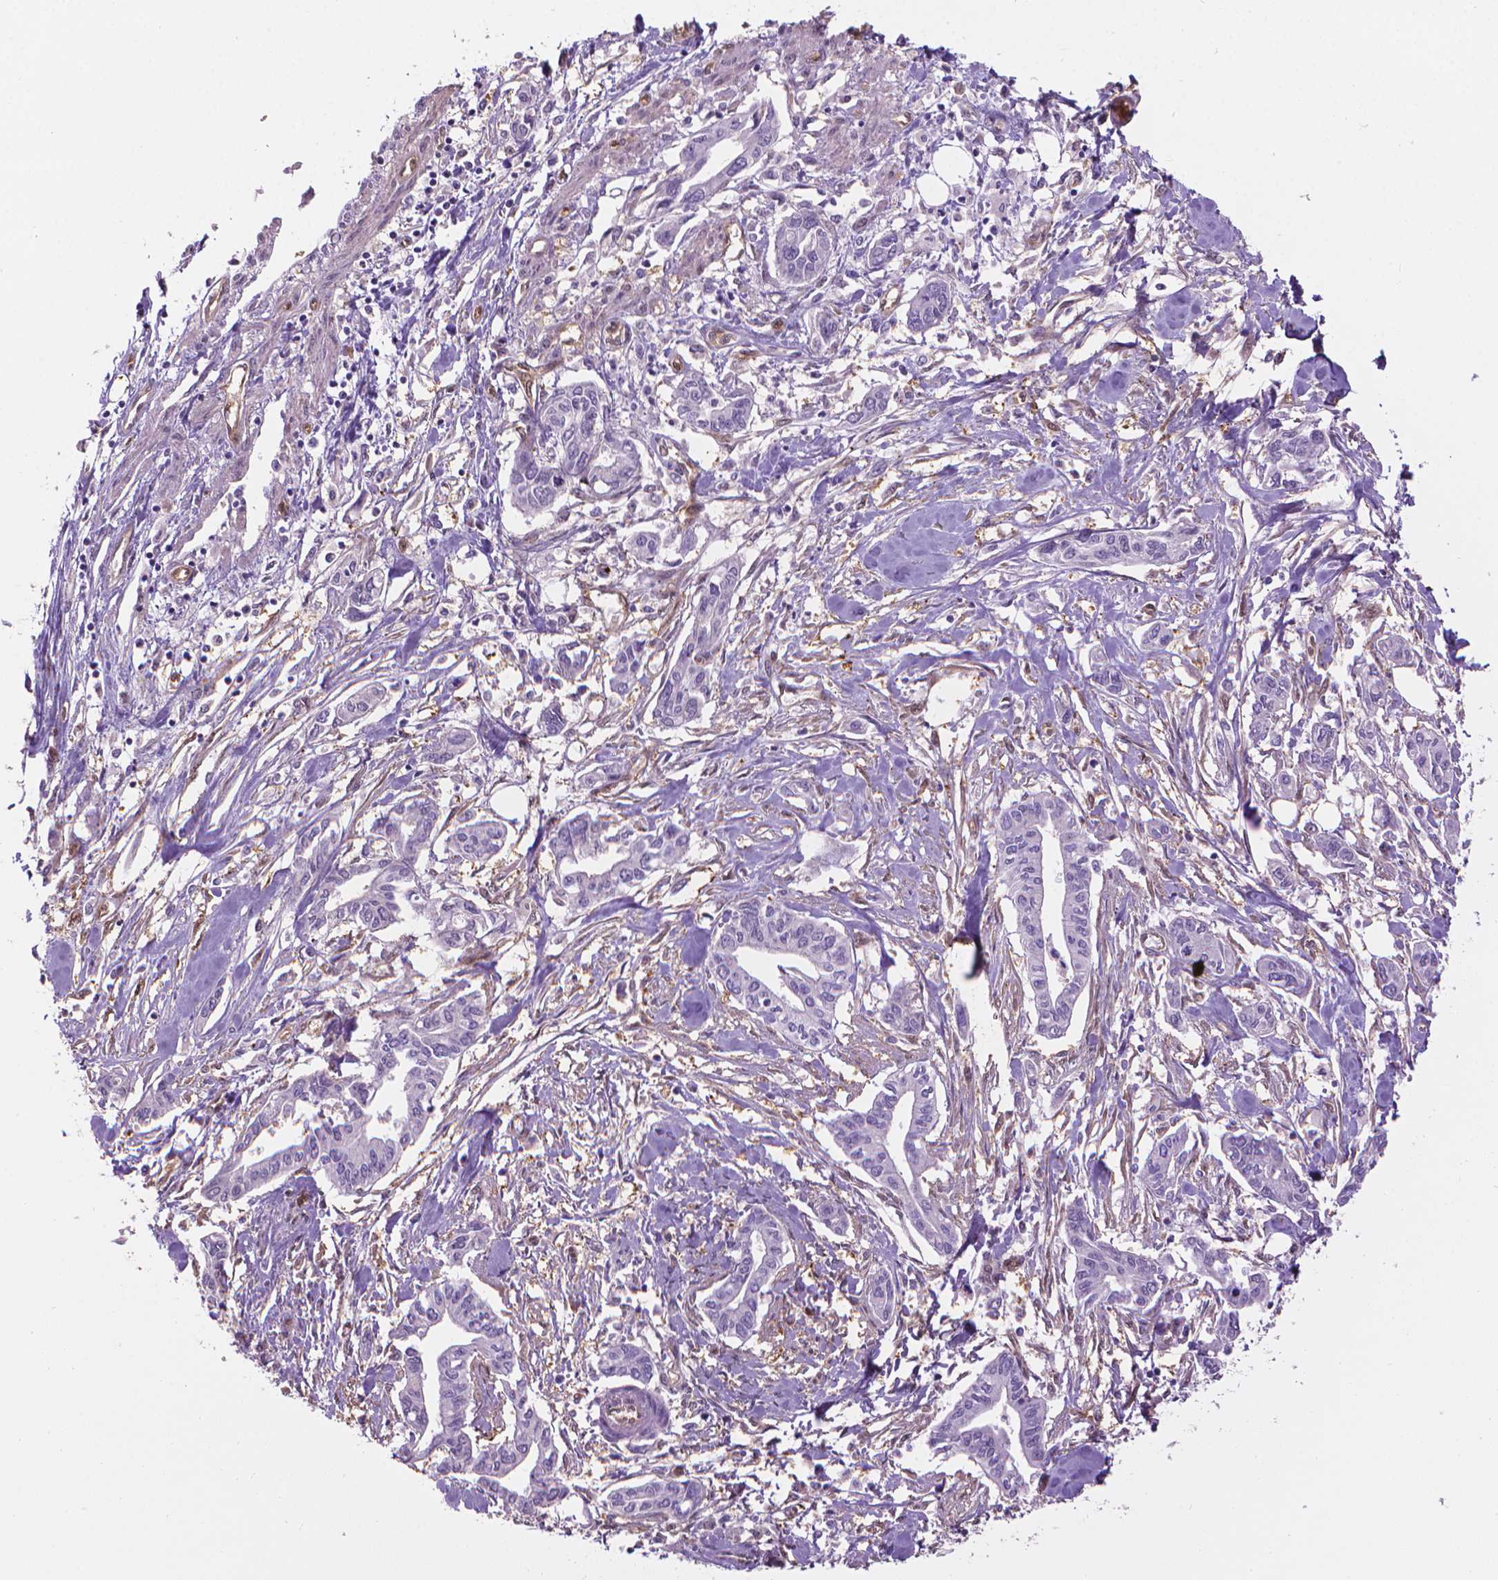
{"staining": {"intensity": "negative", "quantity": "none", "location": "none"}, "tissue": "pancreatic cancer", "cell_type": "Tumor cells", "image_type": "cancer", "snomed": [{"axis": "morphology", "description": "Adenocarcinoma, NOS"}, {"axis": "topography", "description": "Pancreas"}], "caption": "Immunohistochemistry micrograph of adenocarcinoma (pancreatic) stained for a protein (brown), which reveals no staining in tumor cells.", "gene": "CLIC4", "patient": {"sex": "male", "age": 60}}